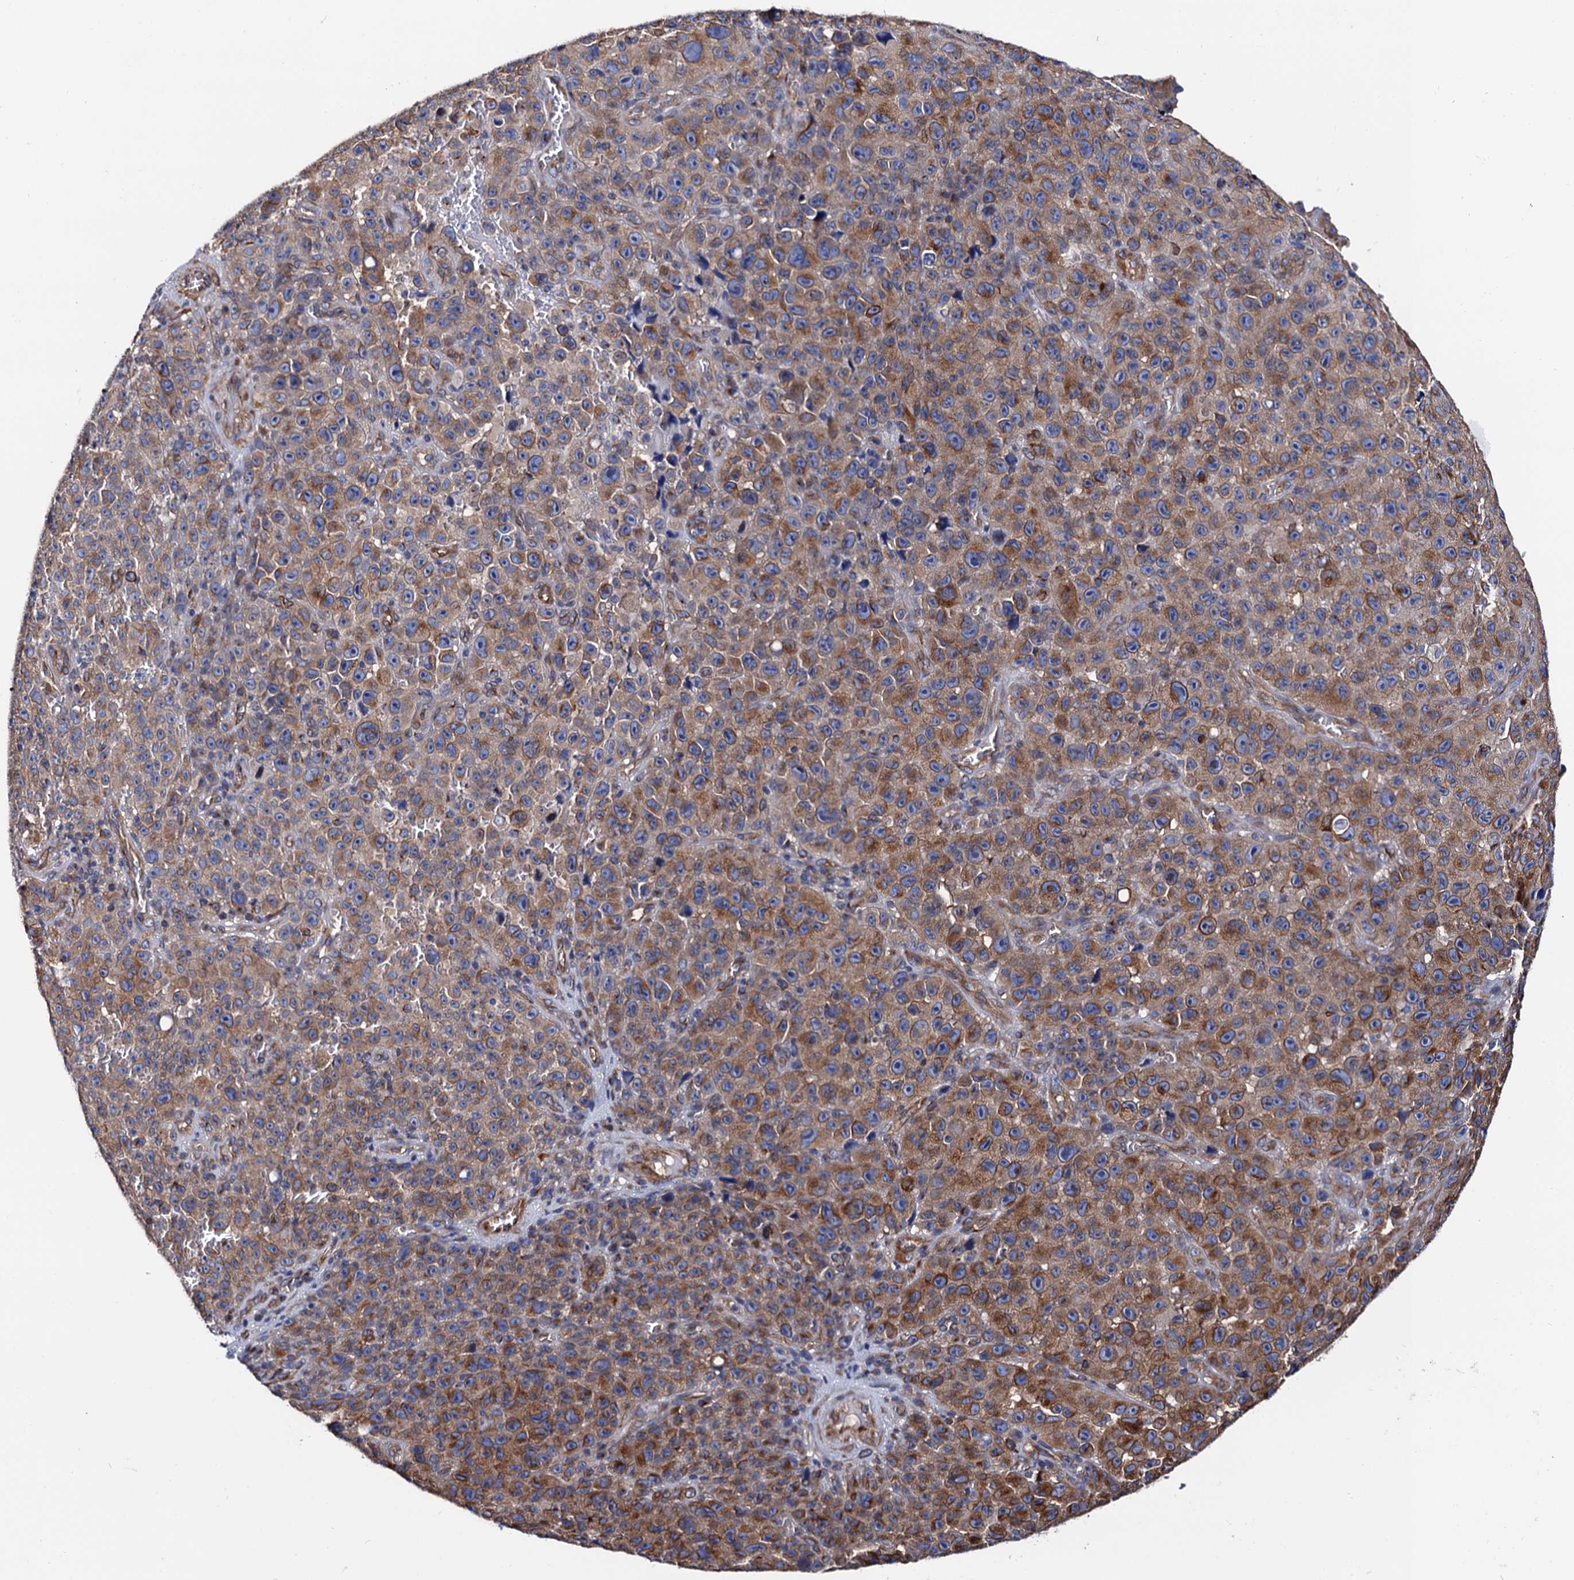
{"staining": {"intensity": "moderate", "quantity": ">75%", "location": "cytoplasmic/membranous"}, "tissue": "melanoma", "cell_type": "Tumor cells", "image_type": "cancer", "snomed": [{"axis": "morphology", "description": "Malignant melanoma, NOS"}, {"axis": "topography", "description": "Skin"}], "caption": "Protein staining of melanoma tissue demonstrates moderate cytoplasmic/membranous expression in approximately >75% of tumor cells.", "gene": "ZDHHC18", "patient": {"sex": "female", "age": 82}}